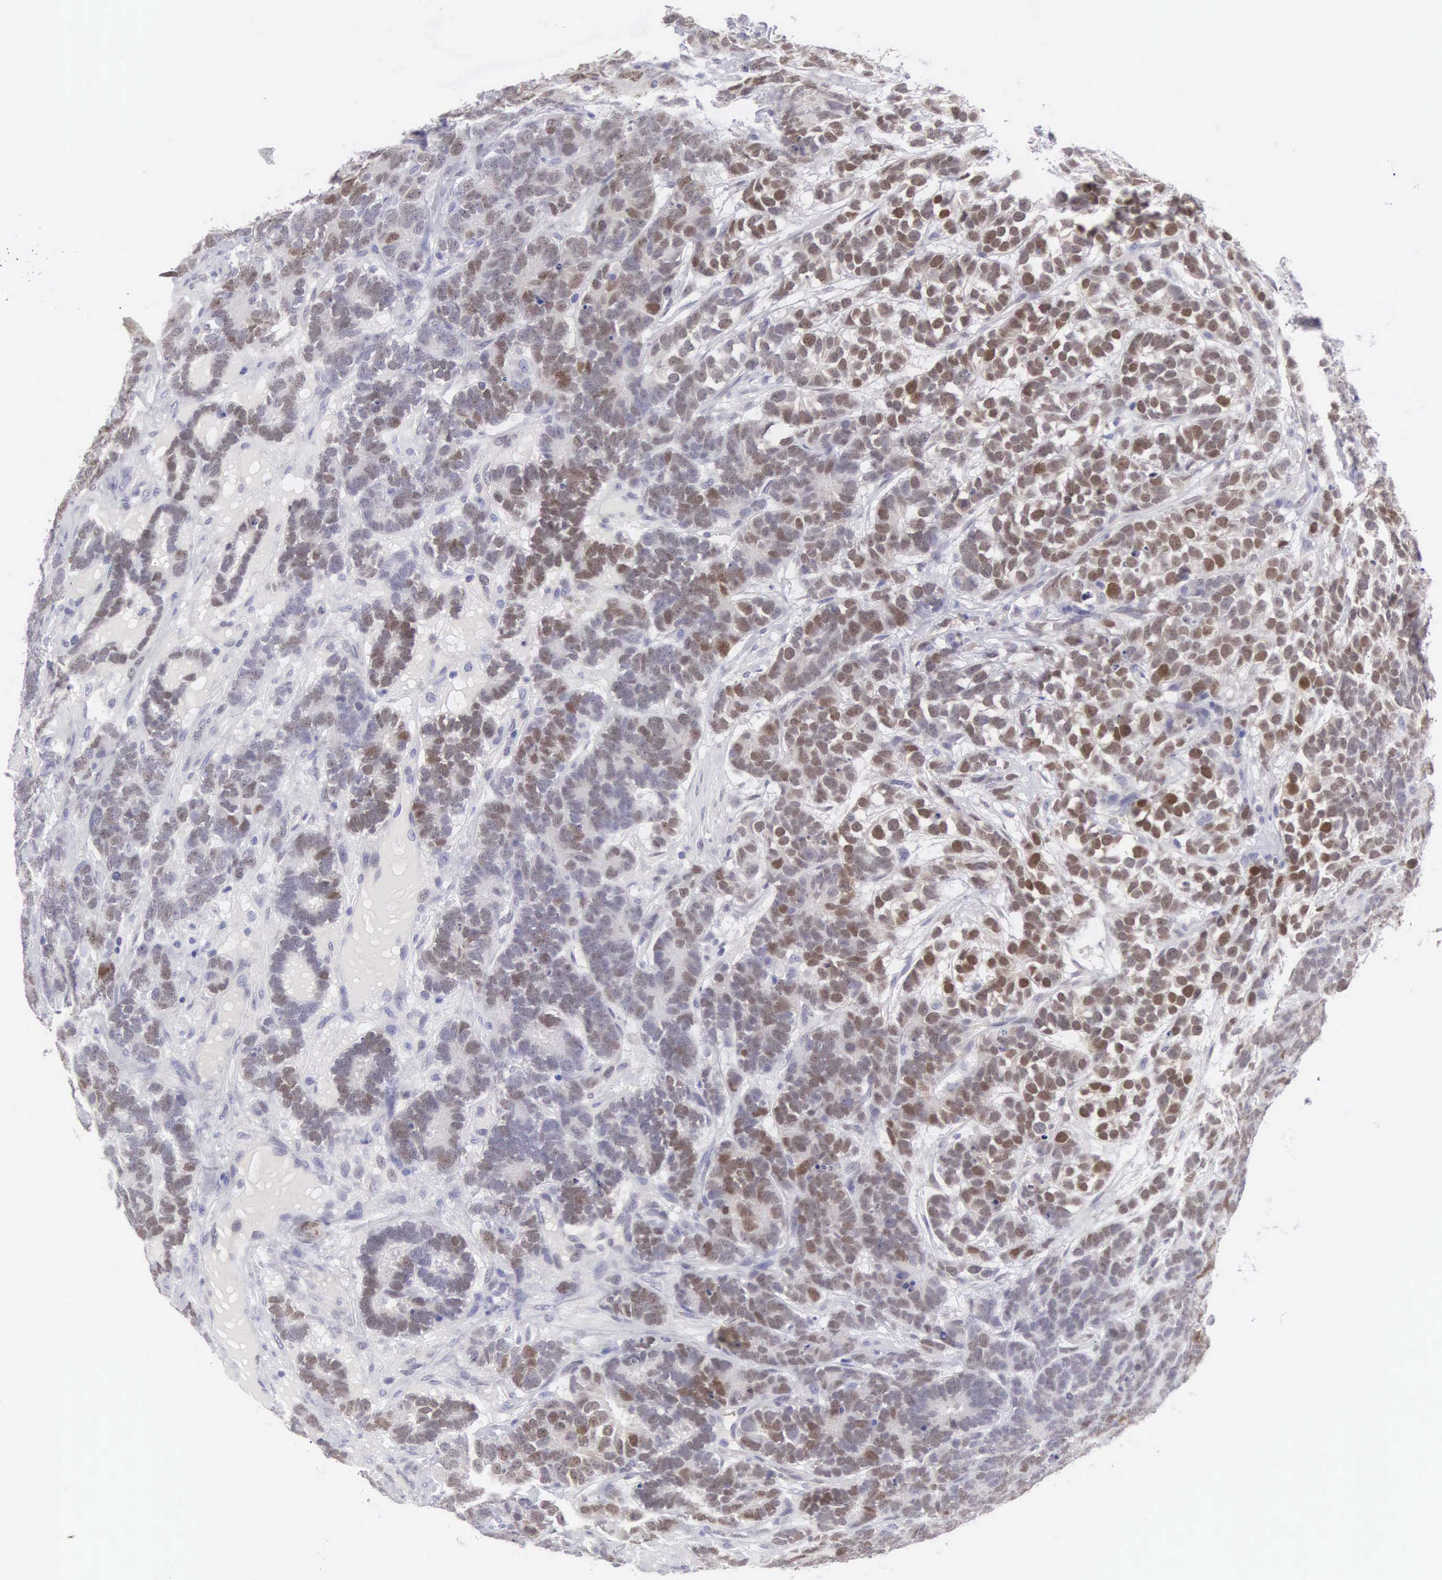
{"staining": {"intensity": "moderate", "quantity": ">75%", "location": "nuclear"}, "tissue": "testis cancer", "cell_type": "Tumor cells", "image_type": "cancer", "snomed": [{"axis": "morphology", "description": "Carcinoma, Embryonal, NOS"}, {"axis": "topography", "description": "Testis"}], "caption": "Immunohistochemistry (IHC) micrograph of testis cancer stained for a protein (brown), which reveals medium levels of moderate nuclear positivity in about >75% of tumor cells.", "gene": "SOX11", "patient": {"sex": "male", "age": 26}}